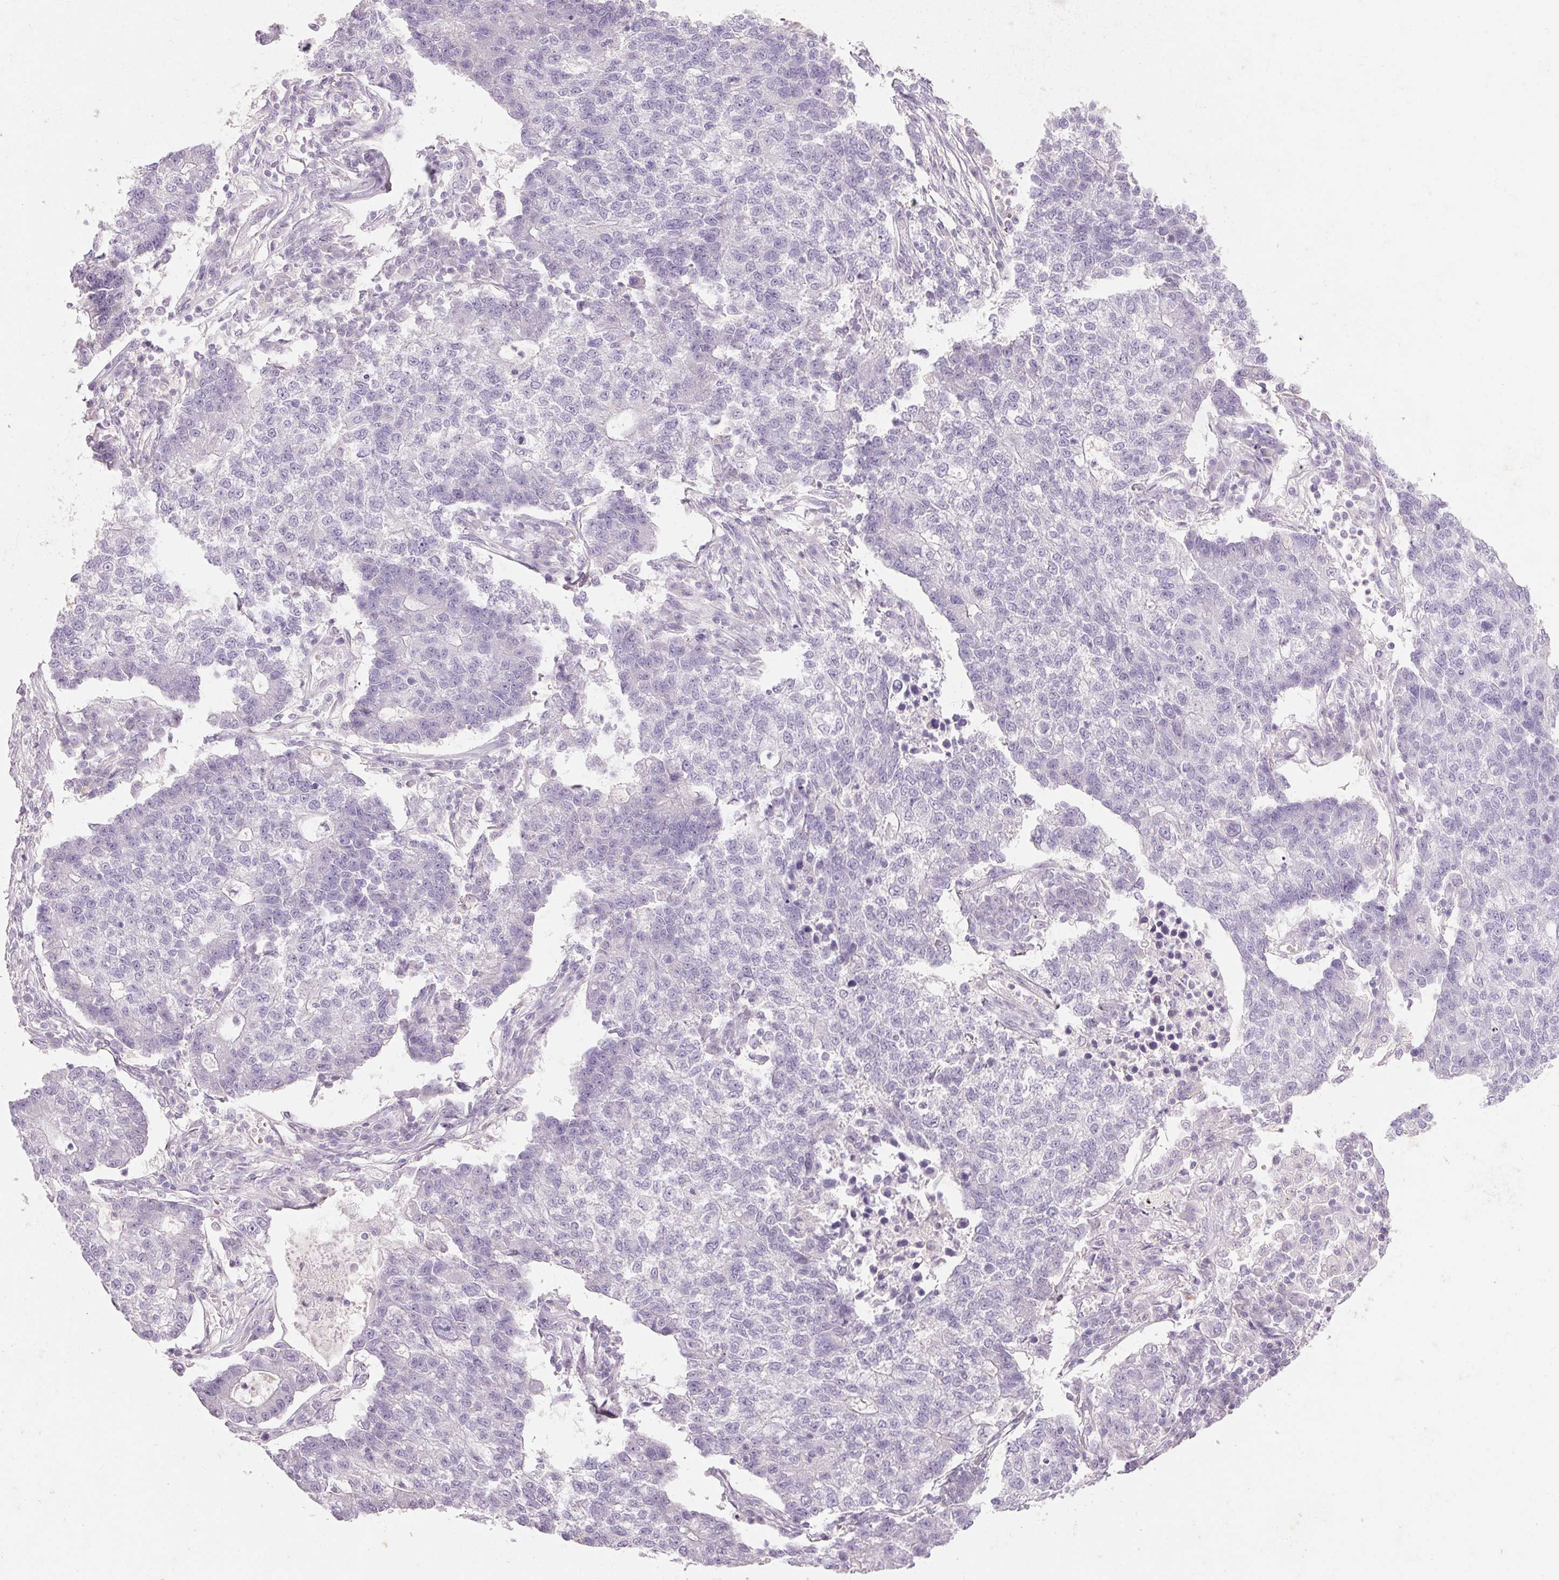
{"staining": {"intensity": "negative", "quantity": "none", "location": "none"}, "tissue": "lung cancer", "cell_type": "Tumor cells", "image_type": "cancer", "snomed": [{"axis": "morphology", "description": "Adenocarcinoma, NOS"}, {"axis": "topography", "description": "Lung"}], "caption": "DAB (3,3'-diaminobenzidine) immunohistochemical staining of human lung cancer (adenocarcinoma) reveals no significant positivity in tumor cells.", "gene": "HSD17B1", "patient": {"sex": "male", "age": 57}}